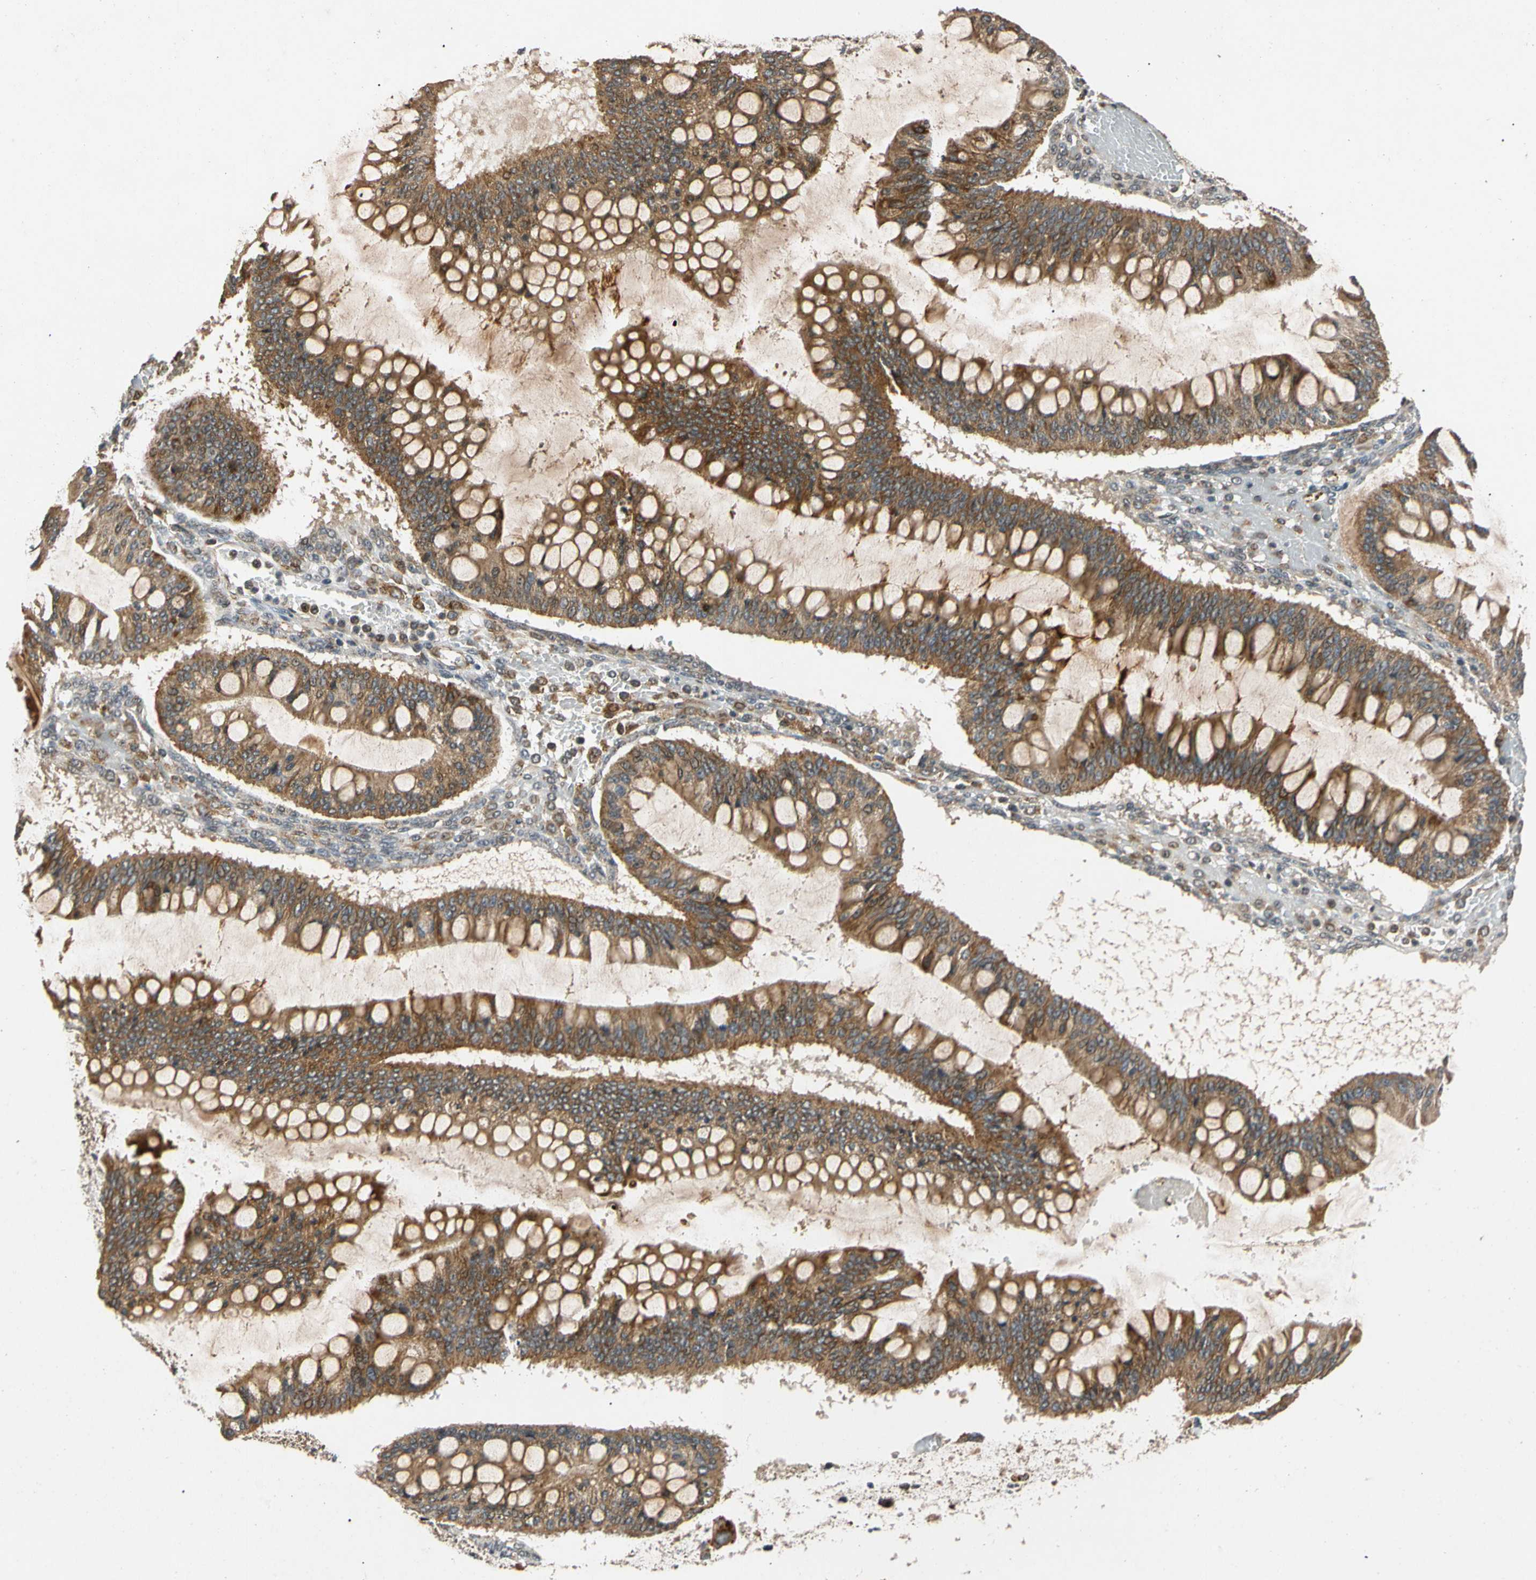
{"staining": {"intensity": "strong", "quantity": ">75%", "location": "cytoplasmic/membranous"}, "tissue": "ovarian cancer", "cell_type": "Tumor cells", "image_type": "cancer", "snomed": [{"axis": "morphology", "description": "Cystadenocarcinoma, mucinous, NOS"}, {"axis": "topography", "description": "Ovary"}], "caption": "Ovarian mucinous cystadenocarcinoma stained with a brown dye demonstrates strong cytoplasmic/membranous positive positivity in about >75% of tumor cells.", "gene": "MRPS22", "patient": {"sex": "female", "age": 73}}